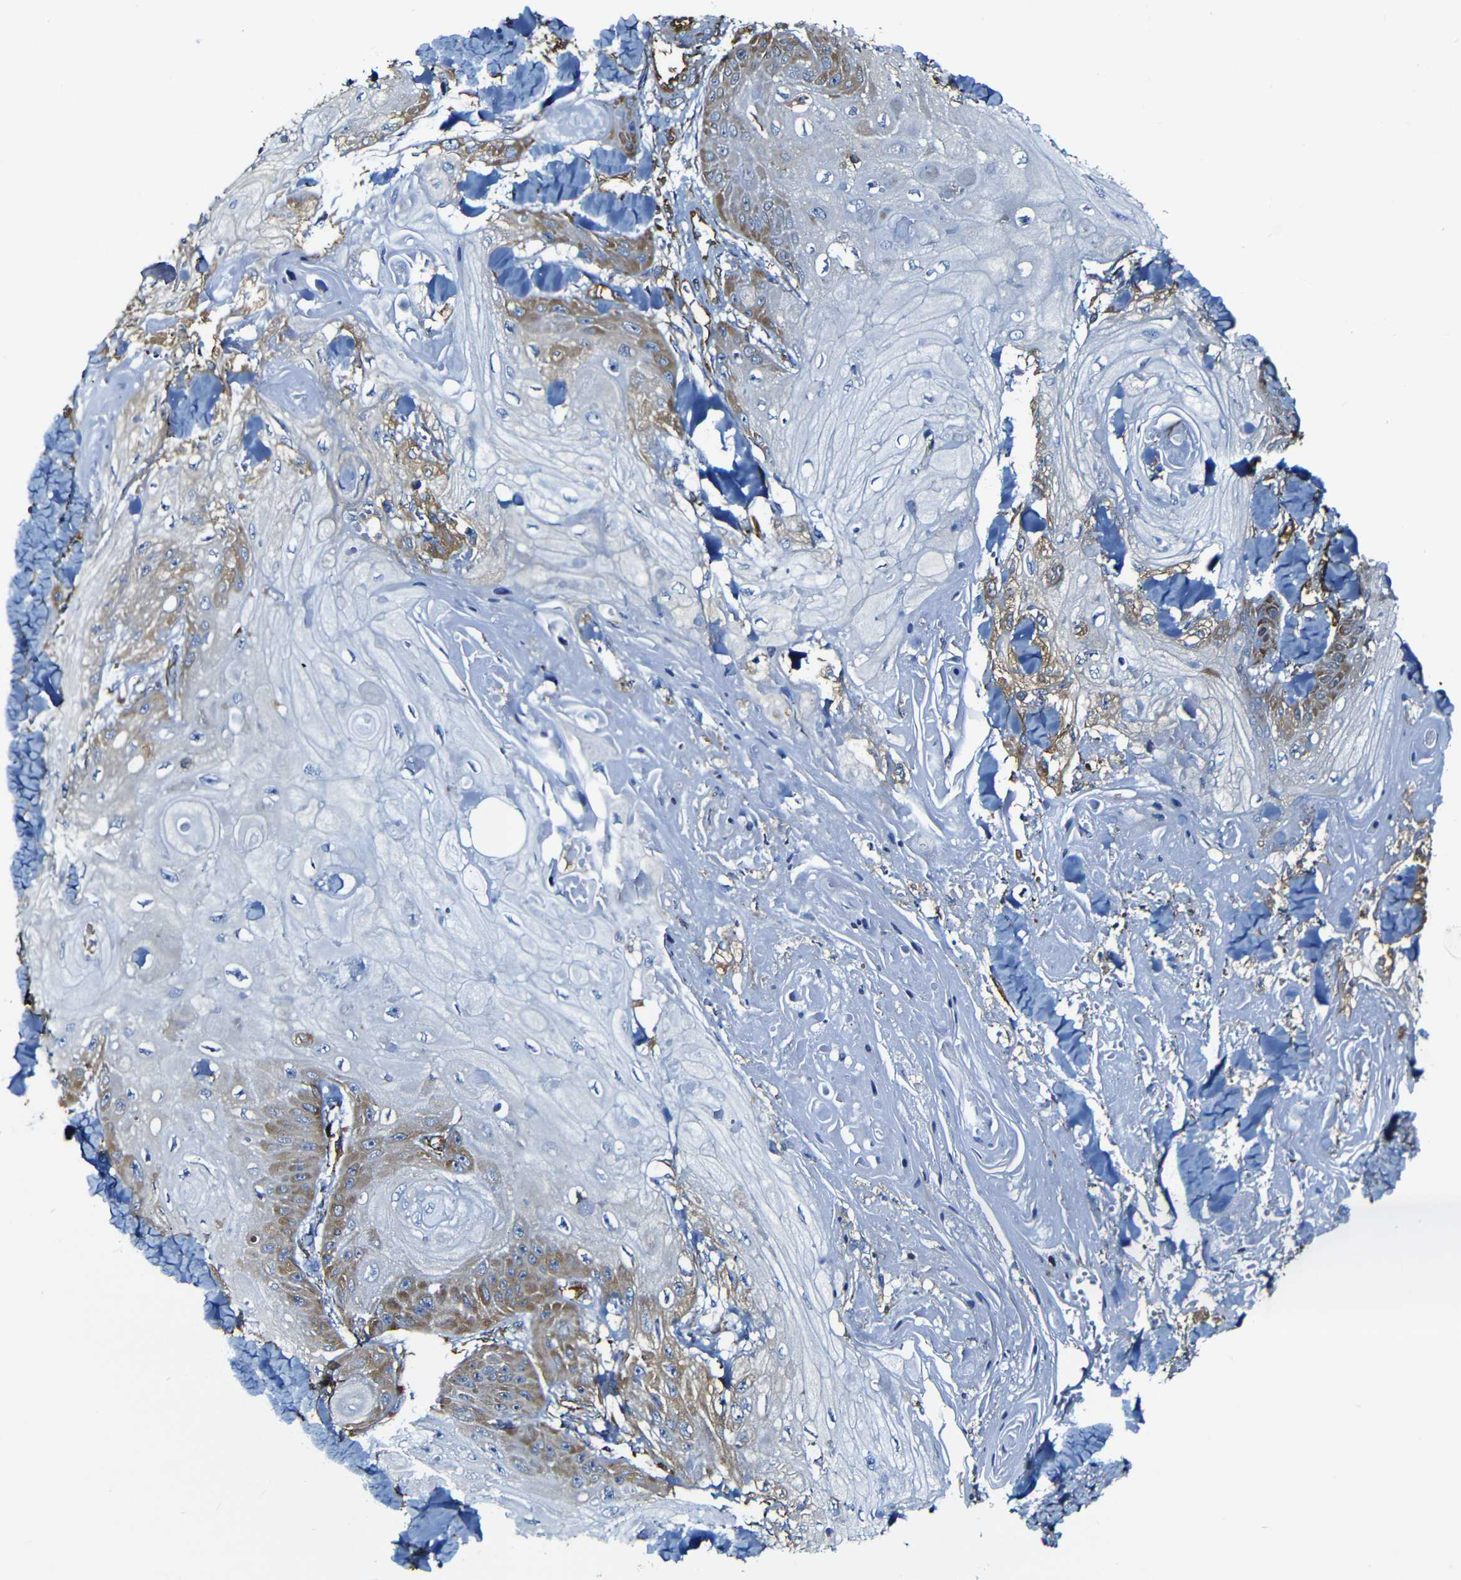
{"staining": {"intensity": "moderate", "quantity": "<25%", "location": "cytoplasmic/membranous"}, "tissue": "skin cancer", "cell_type": "Tumor cells", "image_type": "cancer", "snomed": [{"axis": "morphology", "description": "Squamous cell carcinoma, NOS"}, {"axis": "topography", "description": "Skin"}], "caption": "The photomicrograph reveals a brown stain indicating the presence of a protein in the cytoplasmic/membranous of tumor cells in skin cancer.", "gene": "MSN", "patient": {"sex": "male", "age": 74}}